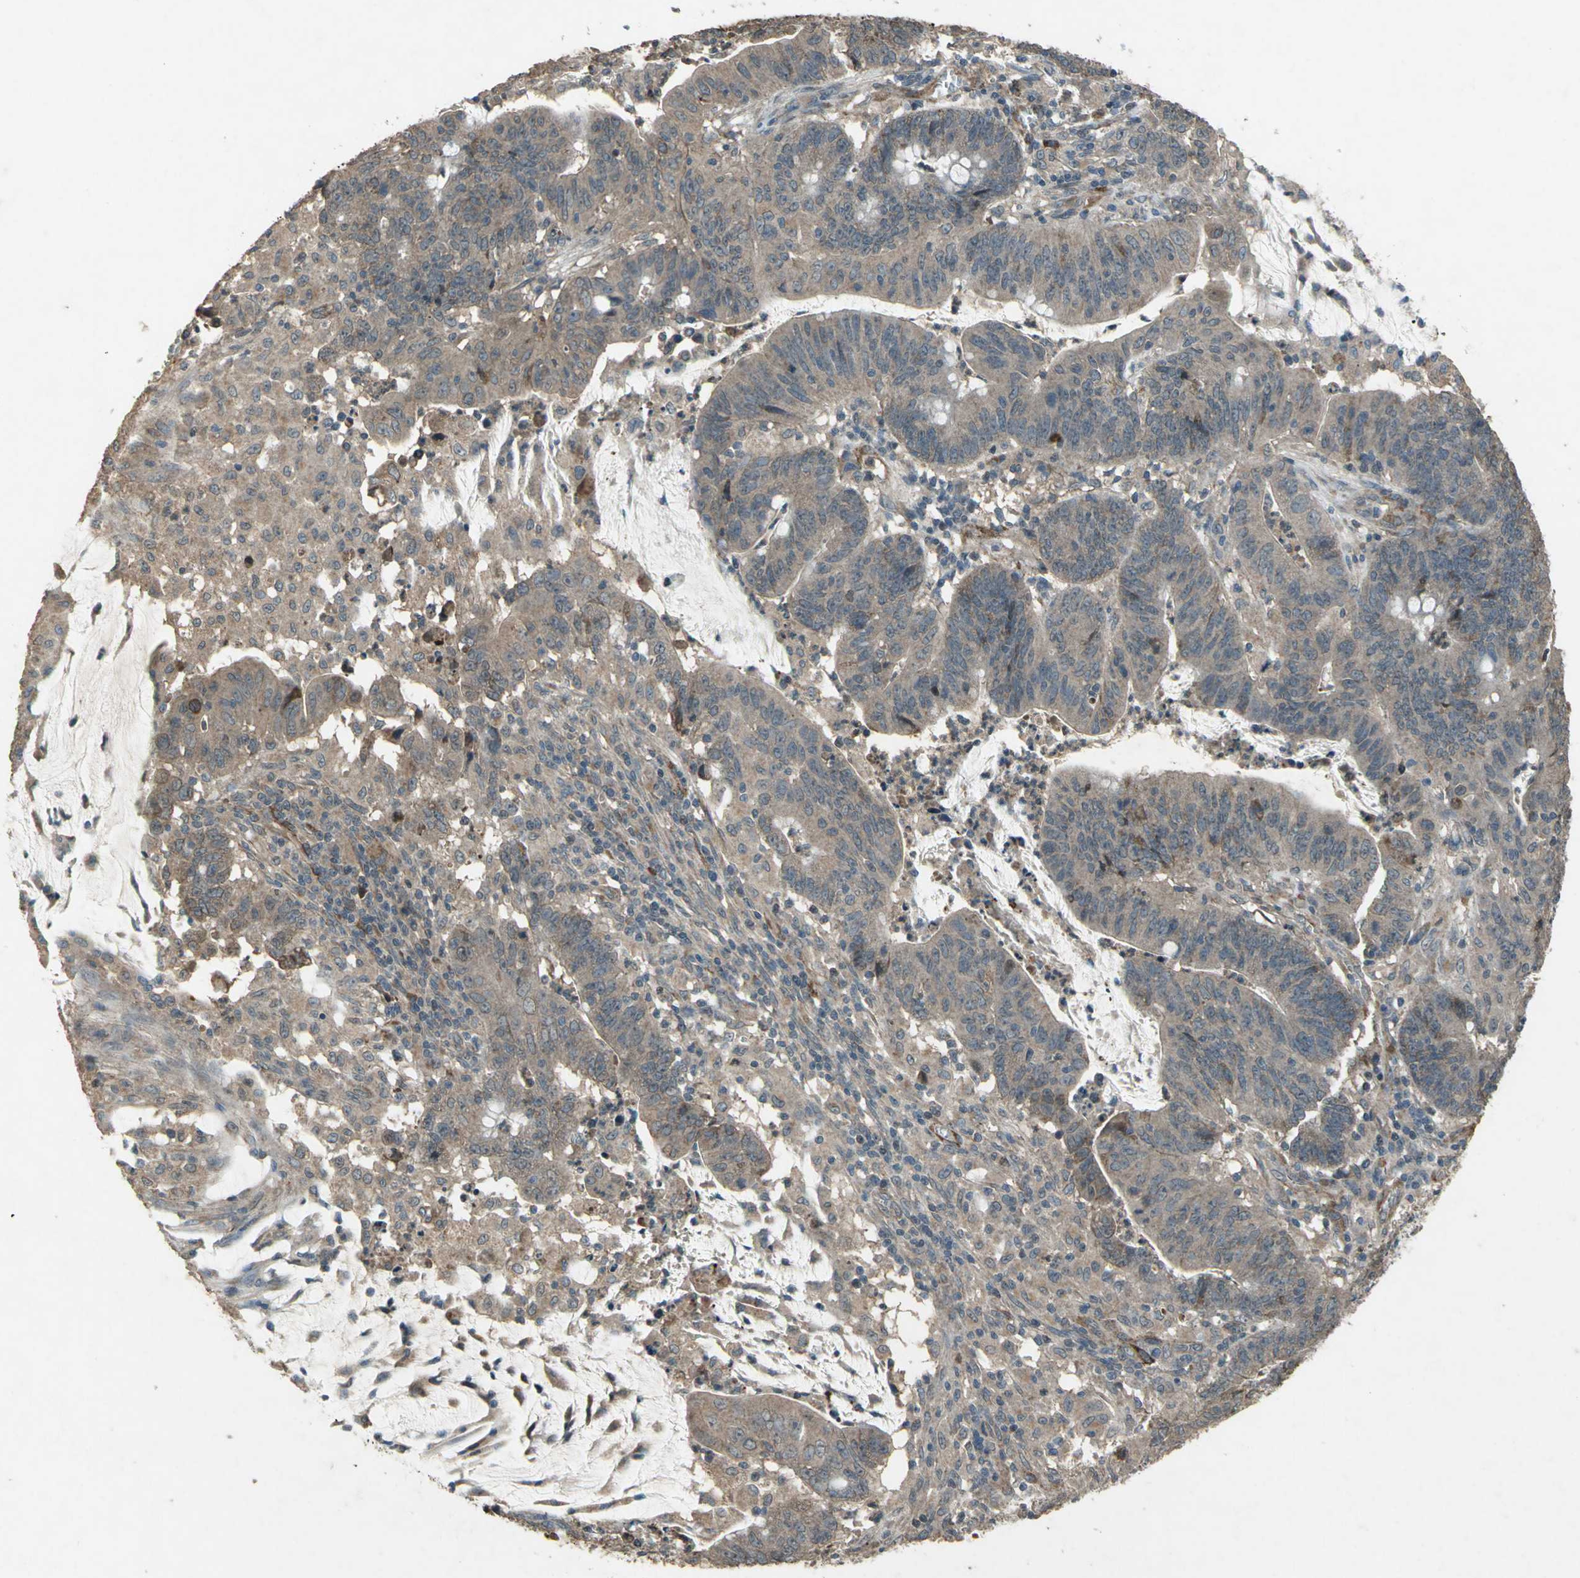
{"staining": {"intensity": "weak", "quantity": ">75%", "location": "cytoplasmic/membranous"}, "tissue": "colorectal cancer", "cell_type": "Tumor cells", "image_type": "cancer", "snomed": [{"axis": "morphology", "description": "Adenocarcinoma, NOS"}, {"axis": "topography", "description": "Colon"}], "caption": "Colorectal cancer (adenocarcinoma) tissue displays weak cytoplasmic/membranous positivity in approximately >75% of tumor cells, visualized by immunohistochemistry. (DAB IHC with brightfield microscopy, high magnification).", "gene": "SEPTIN4", "patient": {"sex": "male", "age": 45}}